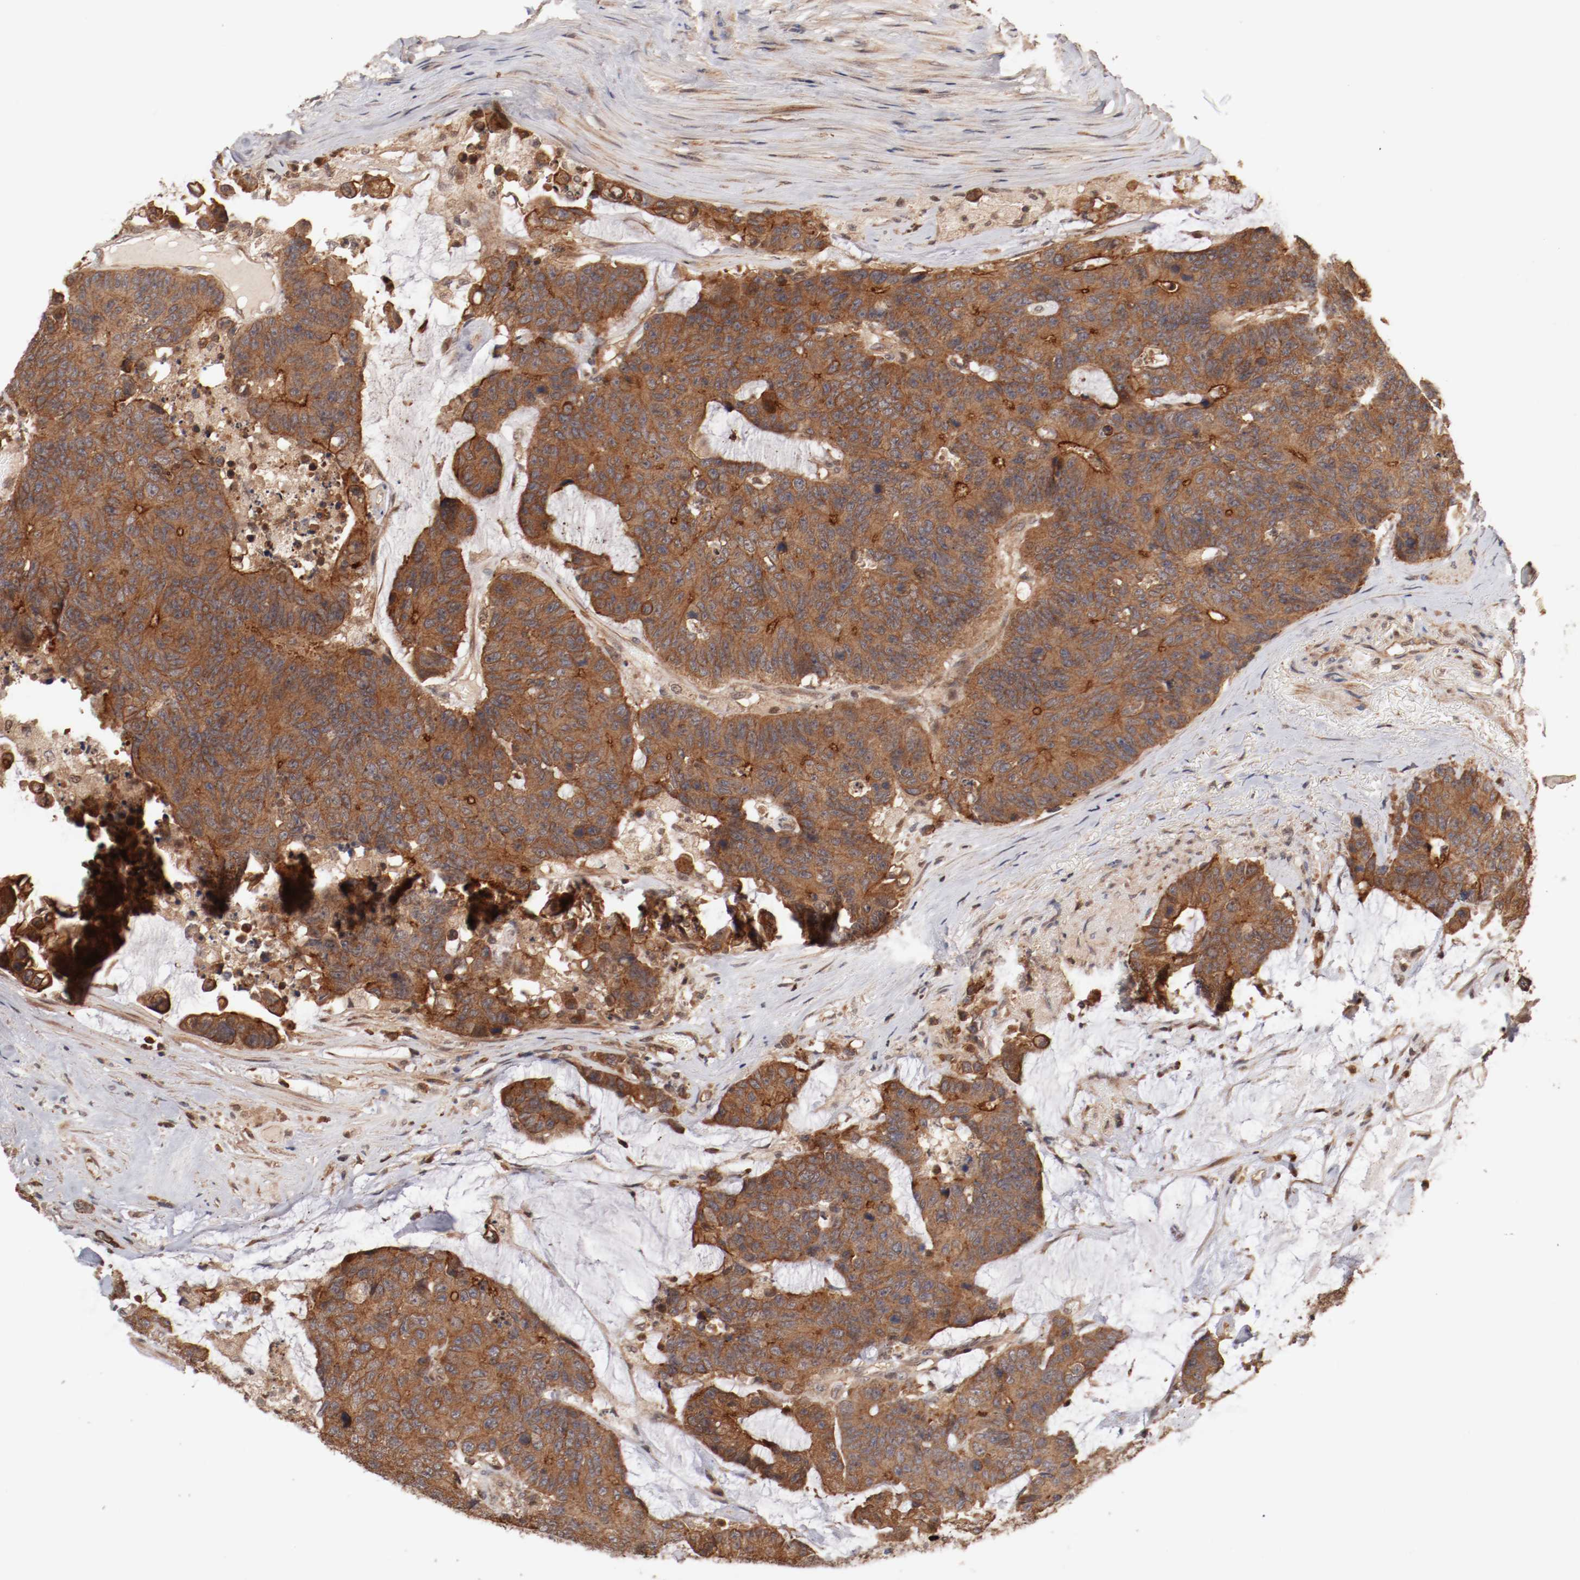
{"staining": {"intensity": "moderate", "quantity": ">75%", "location": "cytoplasmic/membranous"}, "tissue": "colorectal cancer", "cell_type": "Tumor cells", "image_type": "cancer", "snomed": [{"axis": "morphology", "description": "Adenocarcinoma, NOS"}, {"axis": "topography", "description": "Colon"}], "caption": "Colorectal adenocarcinoma tissue exhibits moderate cytoplasmic/membranous expression in about >75% of tumor cells, visualized by immunohistochemistry.", "gene": "GUF1", "patient": {"sex": "female", "age": 86}}